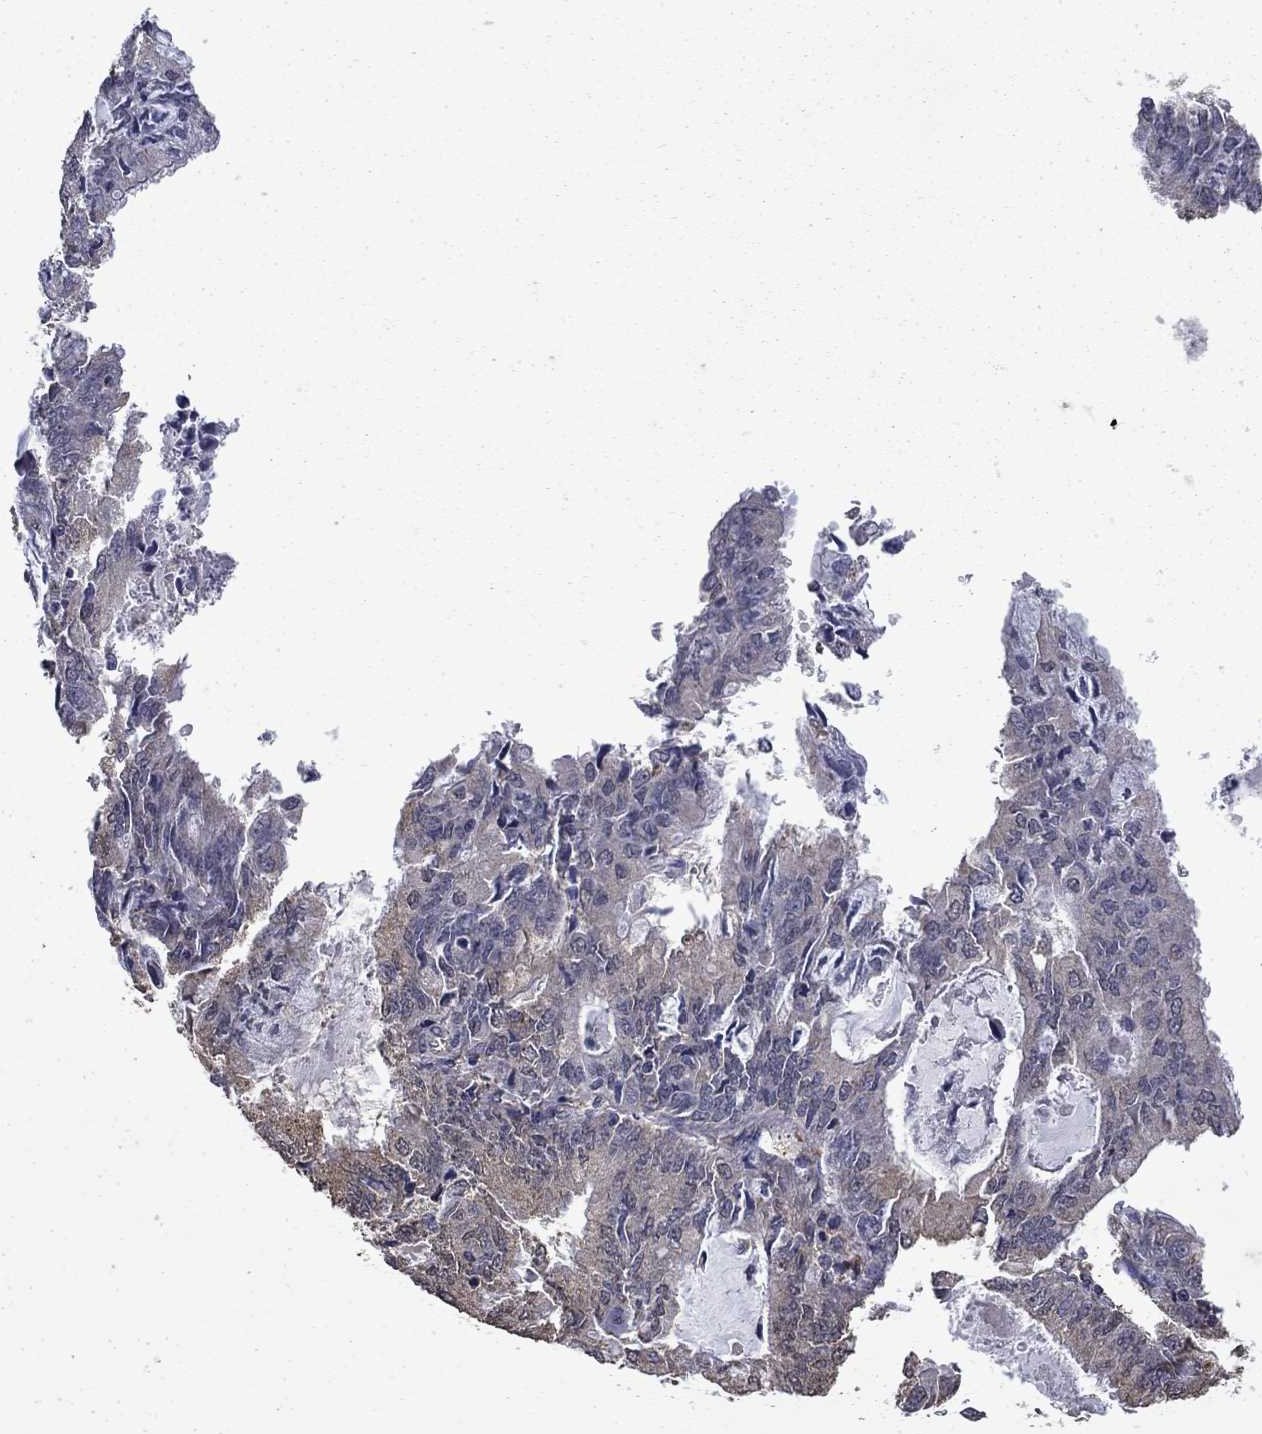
{"staining": {"intensity": "negative", "quantity": "none", "location": "none"}, "tissue": "endometrial cancer", "cell_type": "Tumor cells", "image_type": "cancer", "snomed": [{"axis": "morphology", "description": "Adenocarcinoma, NOS"}, {"axis": "topography", "description": "Endometrium"}], "caption": "There is no significant expression in tumor cells of adenocarcinoma (endometrial). (DAB IHC with hematoxylin counter stain).", "gene": "MFAP3L", "patient": {"sex": "female", "age": 57}}